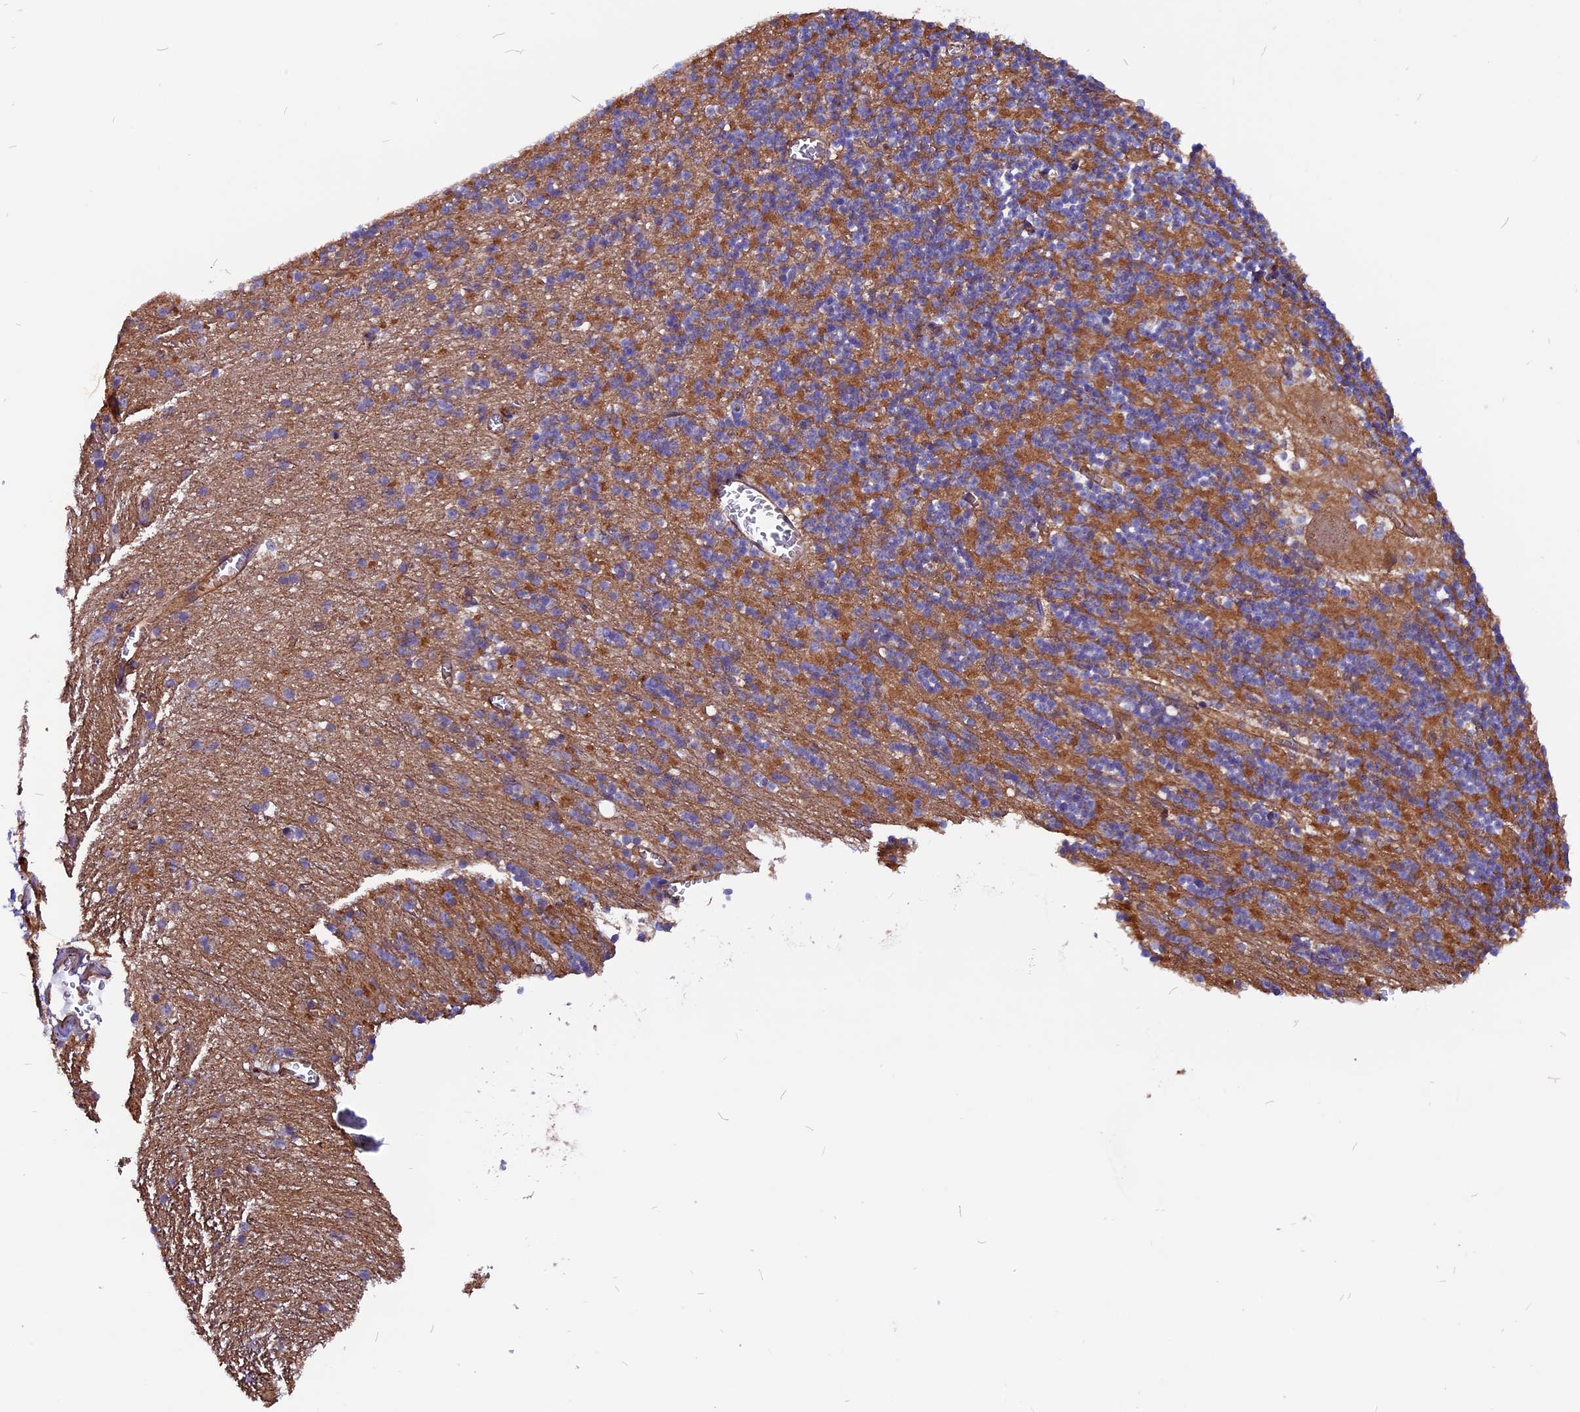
{"staining": {"intensity": "moderate", "quantity": "25%-75%", "location": "cytoplasmic/membranous"}, "tissue": "cerebellum", "cell_type": "Cells in granular layer", "image_type": "normal", "snomed": [{"axis": "morphology", "description": "Normal tissue, NOS"}, {"axis": "topography", "description": "Cerebellum"}], "caption": "A histopathology image of human cerebellum stained for a protein shows moderate cytoplasmic/membranous brown staining in cells in granular layer.", "gene": "ZNF749", "patient": {"sex": "male", "age": 54}}